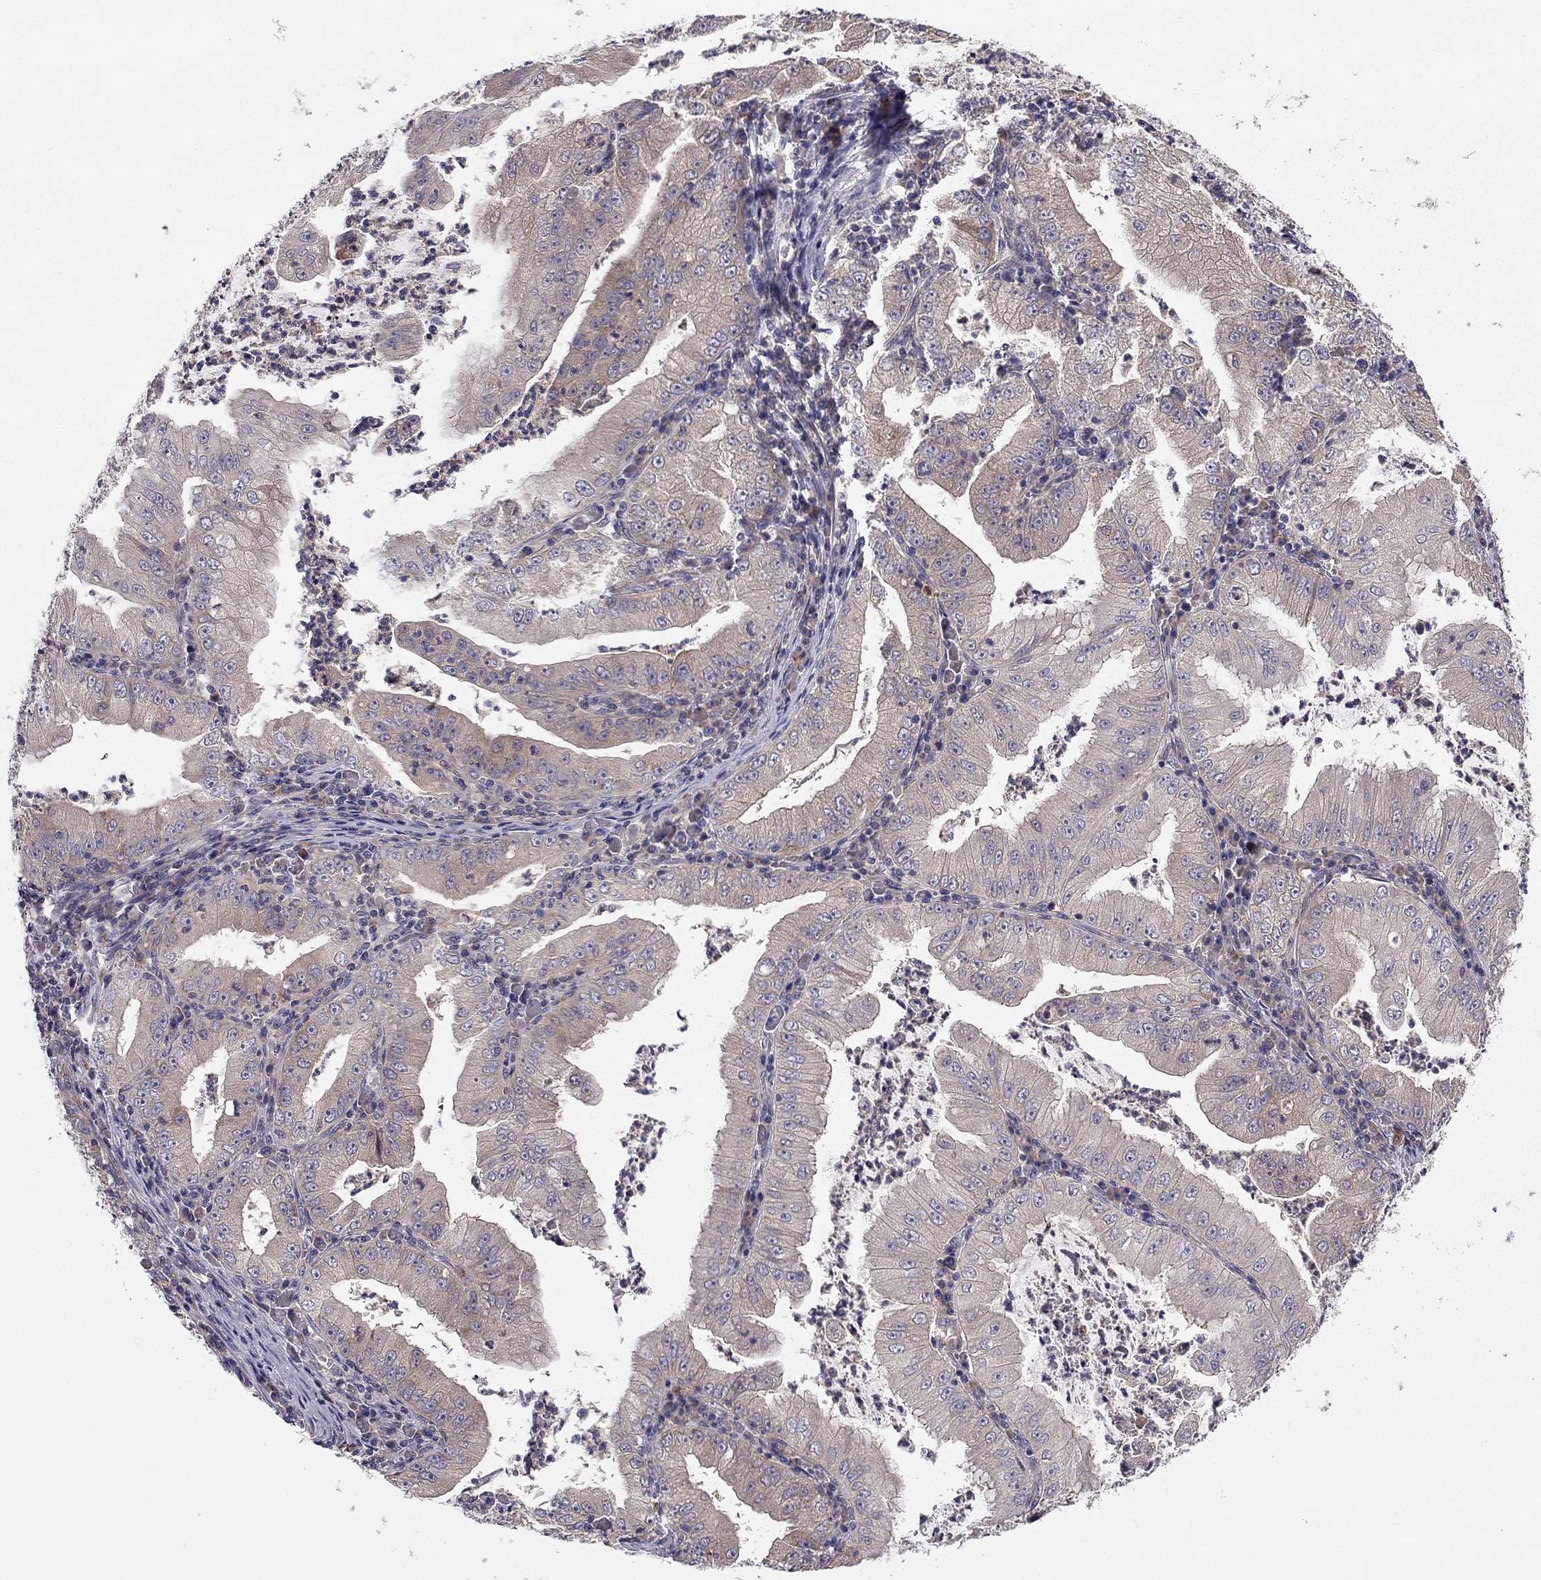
{"staining": {"intensity": "weak", "quantity": ">75%", "location": "cytoplasmic/membranous"}, "tissue": "stomach cancer", "cell_type": "Tumor cells", "image_type": "cancer", "snomed": [{"axis": "morphology", "description": "Adenocarcinoma, NOS"}, {"axis": "topography", "description": "Stomach"}], "caption": "Approximately >75% of tumor cells in human stomach cancer display weak cytoplasmic/membranous protein staining as visualized by brown immunohistochemical staining.", "gene": "STXBP5", "patient": {"sex": "male", "age": 76}}